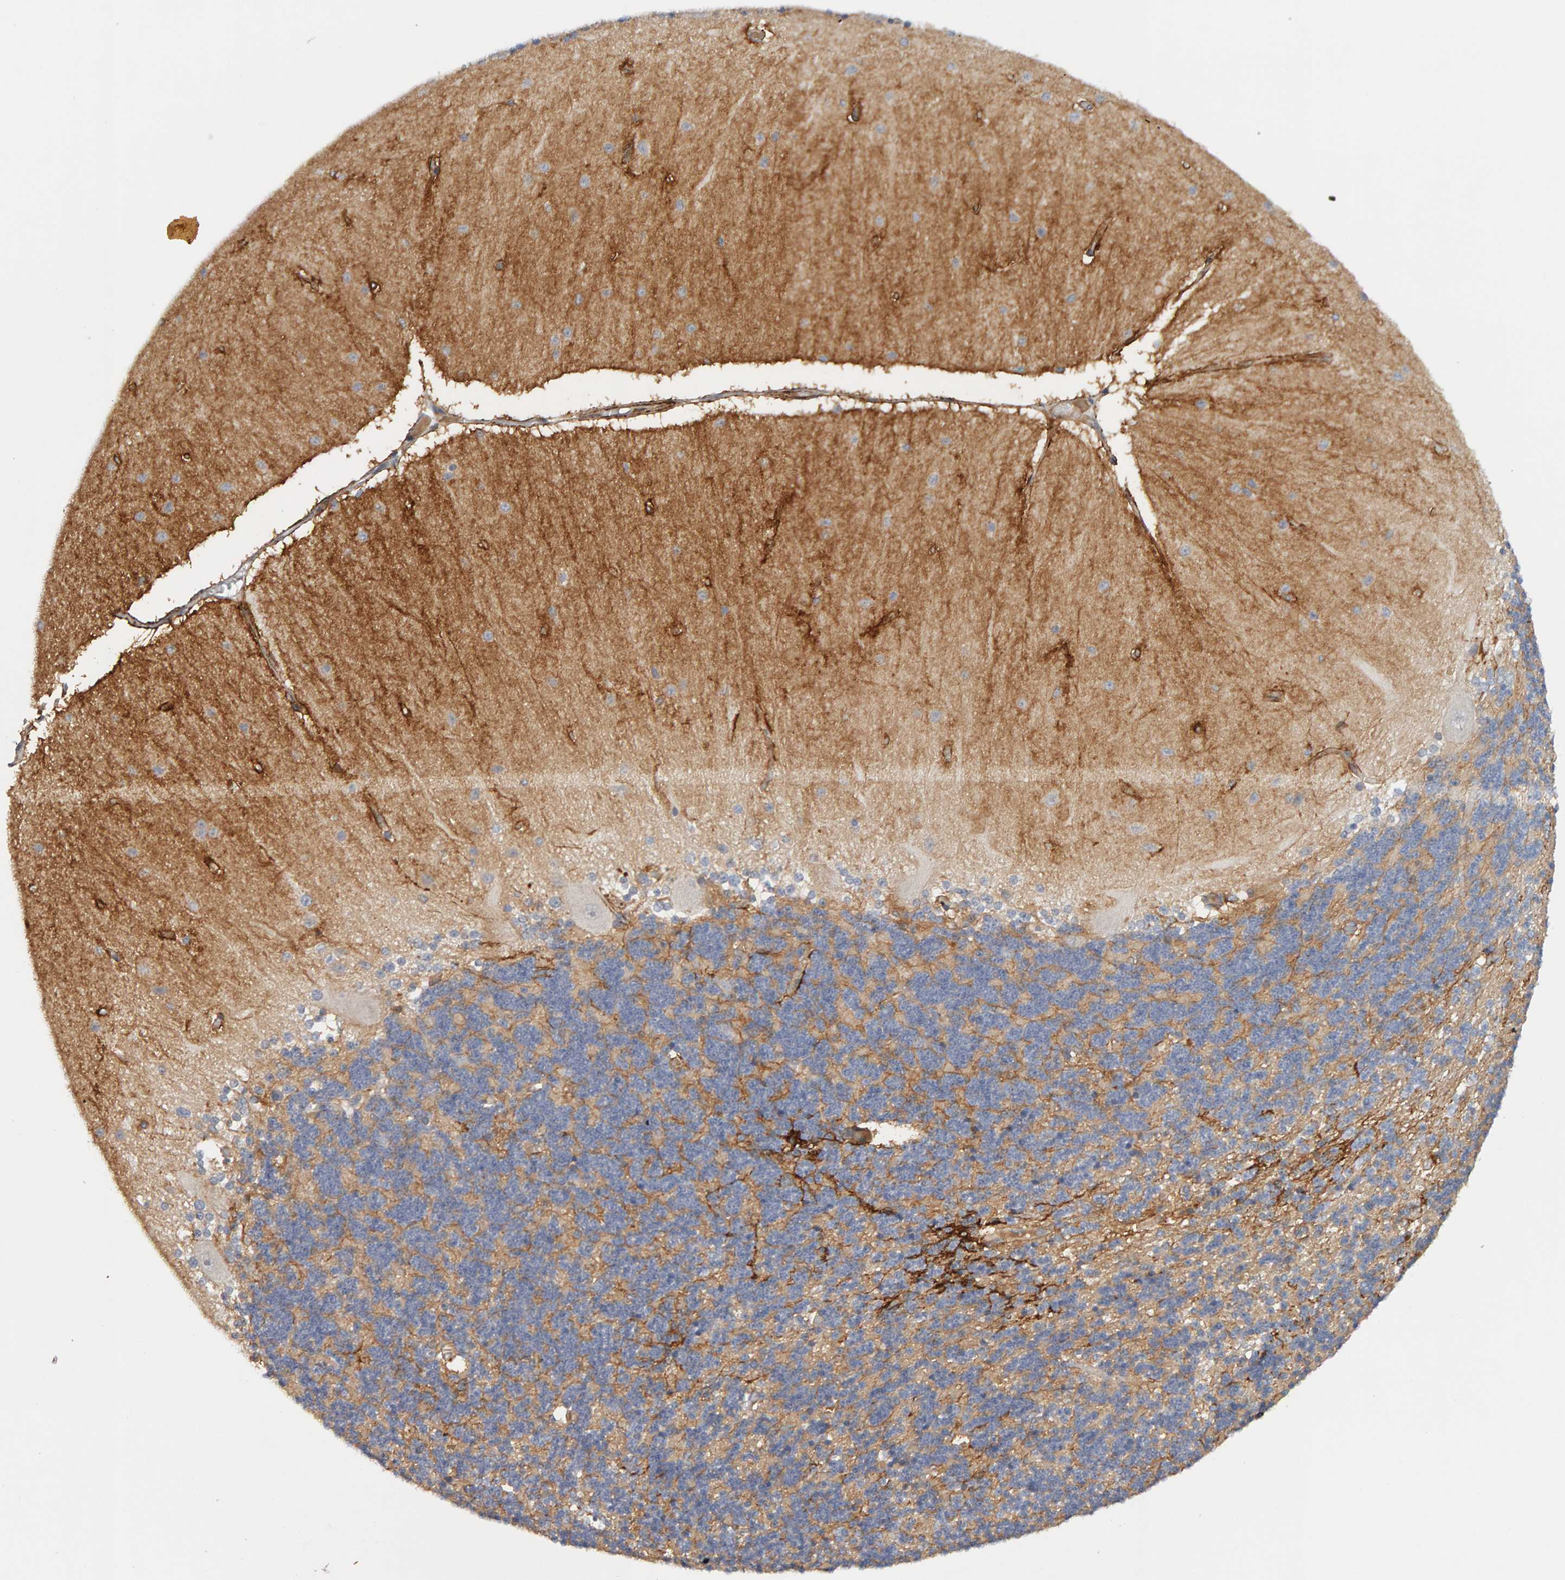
{"staining": {"intensity": "weak", "quantity": ">75%", "location": "cytoplasmic/membranous"}, "tissue": "cerebellum", "cell_type": "Cells in granular layer", "image_type": "normal", "snomed": [{"axis": "morphology", "description": "Normal tissue, NOS"}, {"axis": "topography", "description": "Cerebellum"}], "caption": "Cells in granular layer exhibit weak cytoplasmic/membranous staining in about >75% of cells in unremarkable cerebellum. (brown staining indicates protein expression, while blue staining denotes nuclei).", "gene": "NUDCD1", "patient": {"sex": "female", "age": 54}}